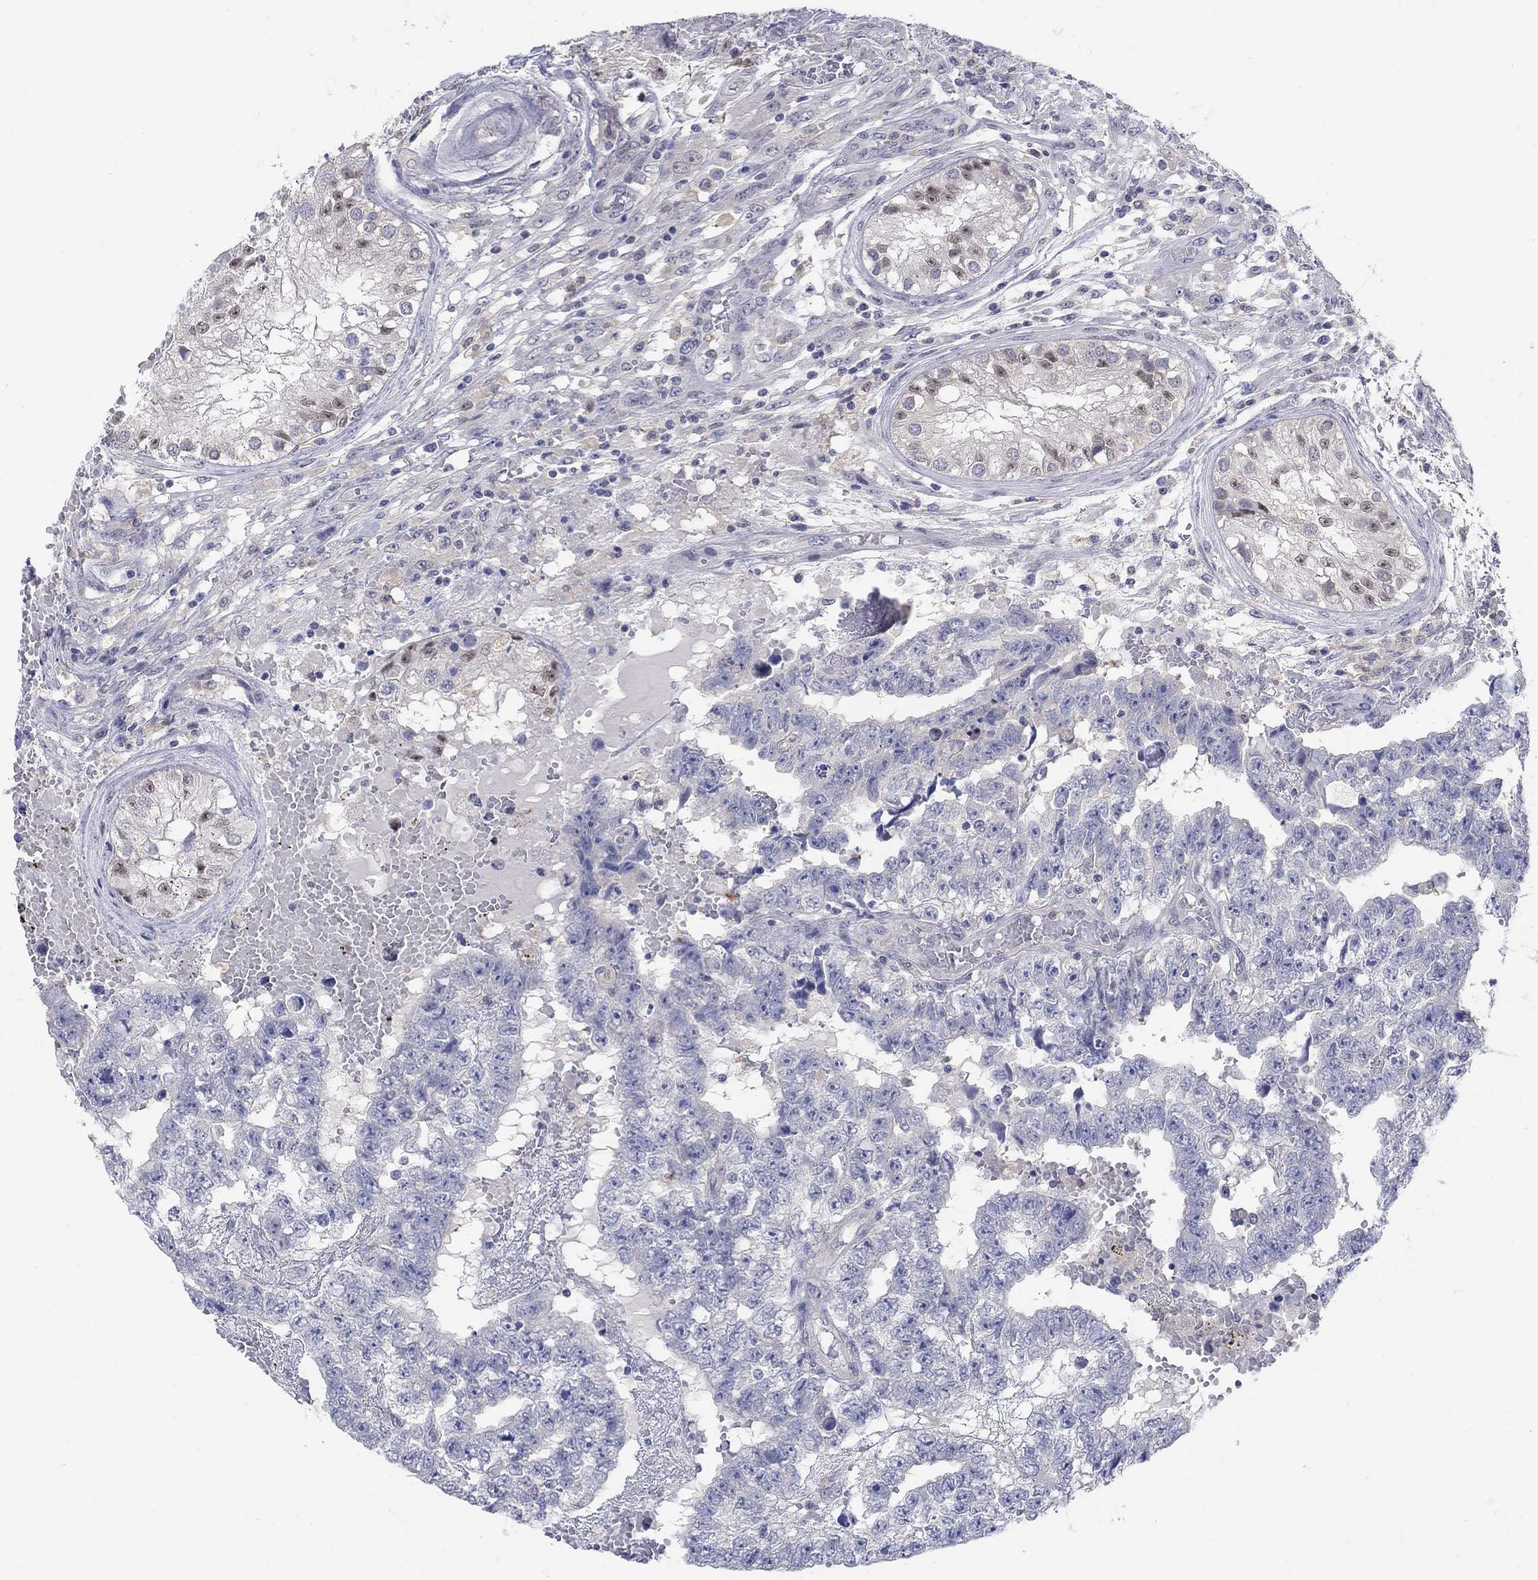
{"staining": {"intensity": "negative", "quantity": "none", "location": "none"}, "tissue": "testis cancer", "cell_type": "Tumor cells", "image_type": "cancer", "snomed": [{"axis": "morphology", "description": "Carcinoma, Embryonal, NOS"}, {"axis": "topography", "description": "Testis"}], "caption": "Testis embryonal carcinoma was stained to show a protein in brown. There is no significant staining in tumor cells.", "gene": "EGFLAM", "patient": {"sex": "male", "age": 25}}